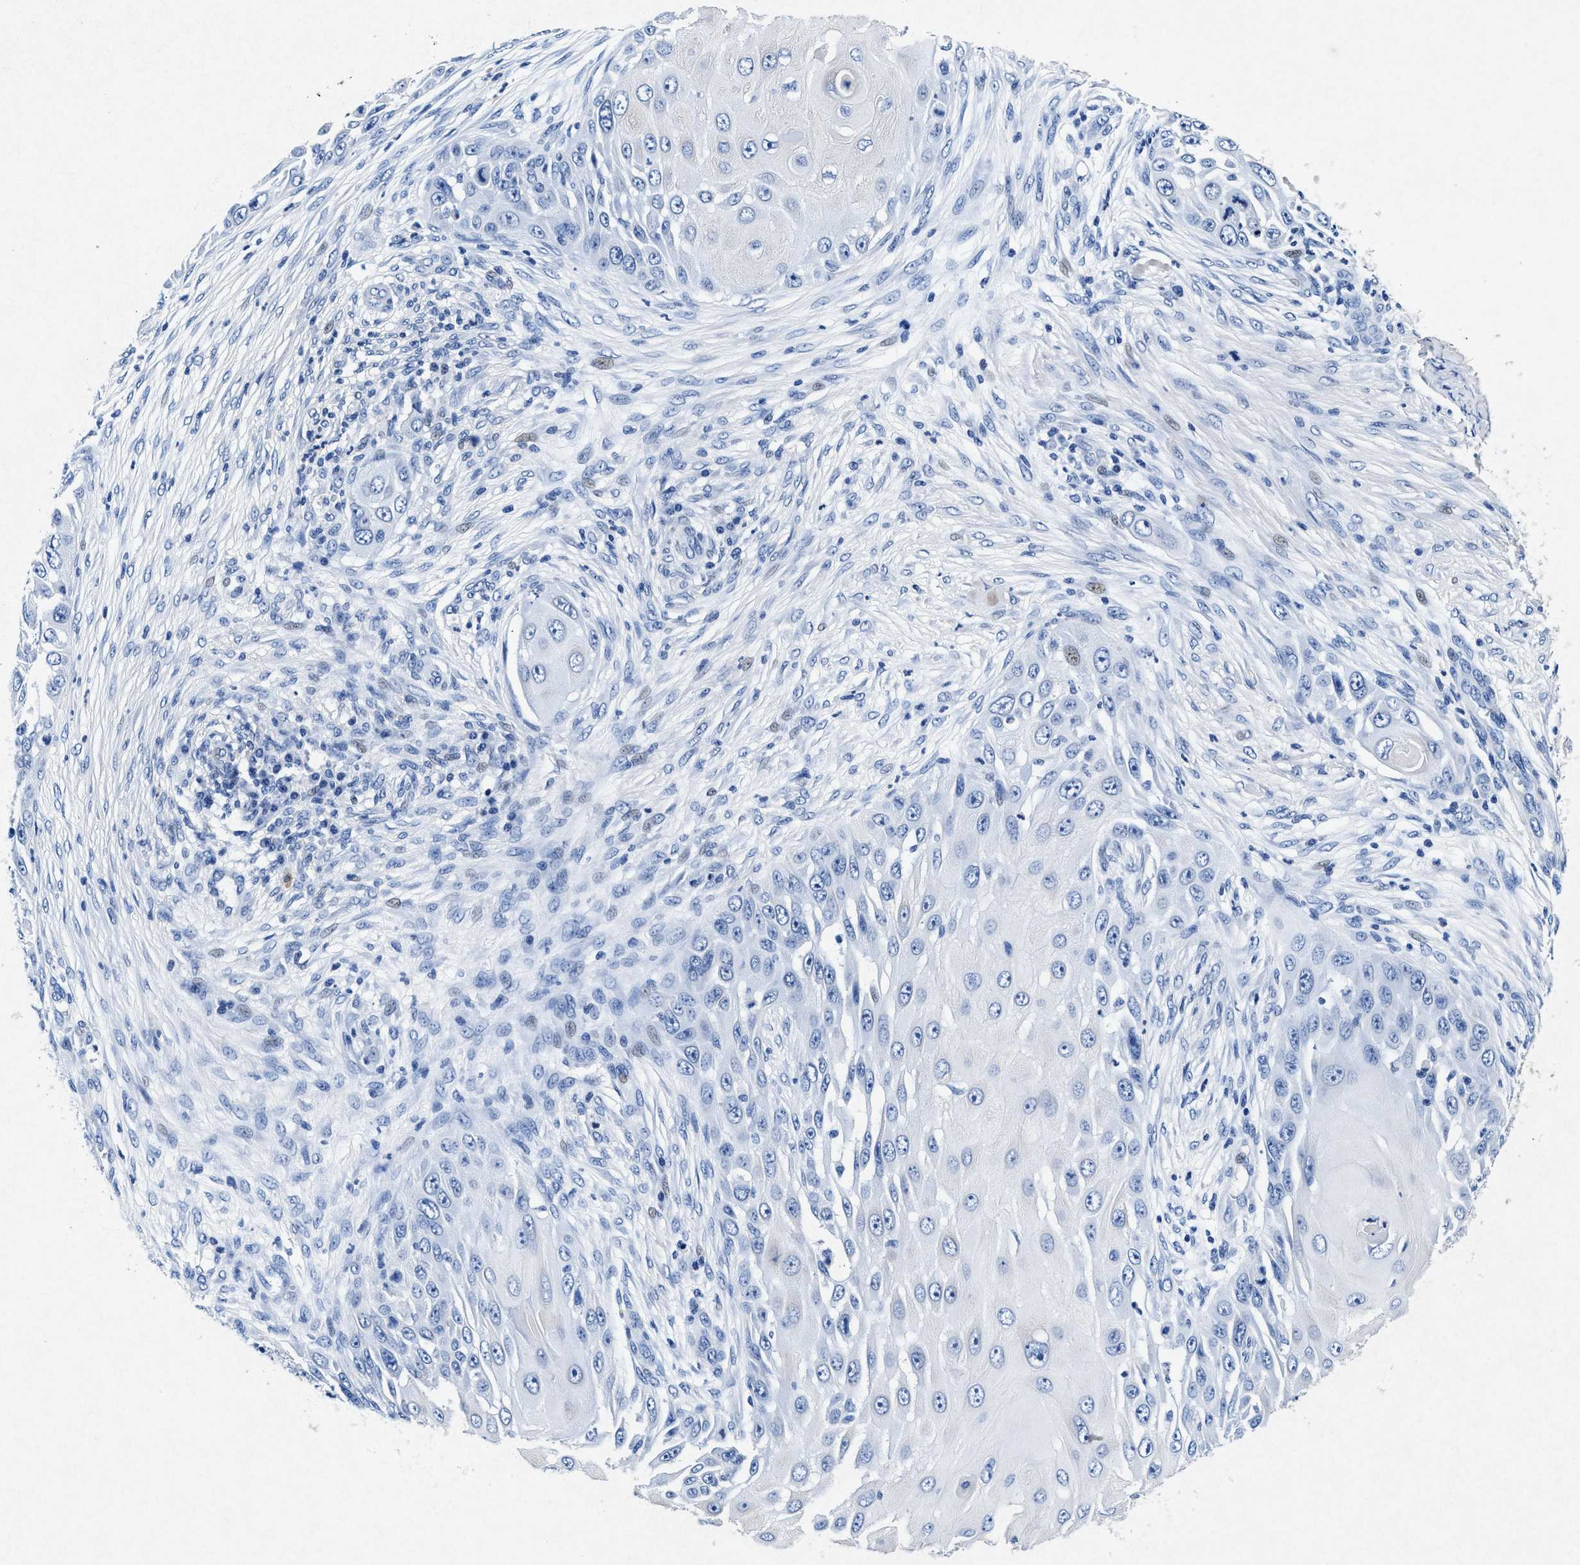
{"staining": {"intensity": "weak", "quantity": "<25%", "location": "nuclear"}, "tissue": "skin cancer", "cell_type": "Tumor cells", "image_type": "cancer", "snomed": [{"axis": "morphology", "description": "Squamous cell carcinoma, NOS"}, {"axis": "topography", "description": "Skin"}], "caption": "Tumor cells are negative for brown protein staining in squamous cell carcinoma (skin). Brightfield microscopy of IHC stained with DAB (brown) and hematoxylin (blue), captured at high magnification.", "gene": "MAP6", "patient": {"sex": "female", "age": 44}}